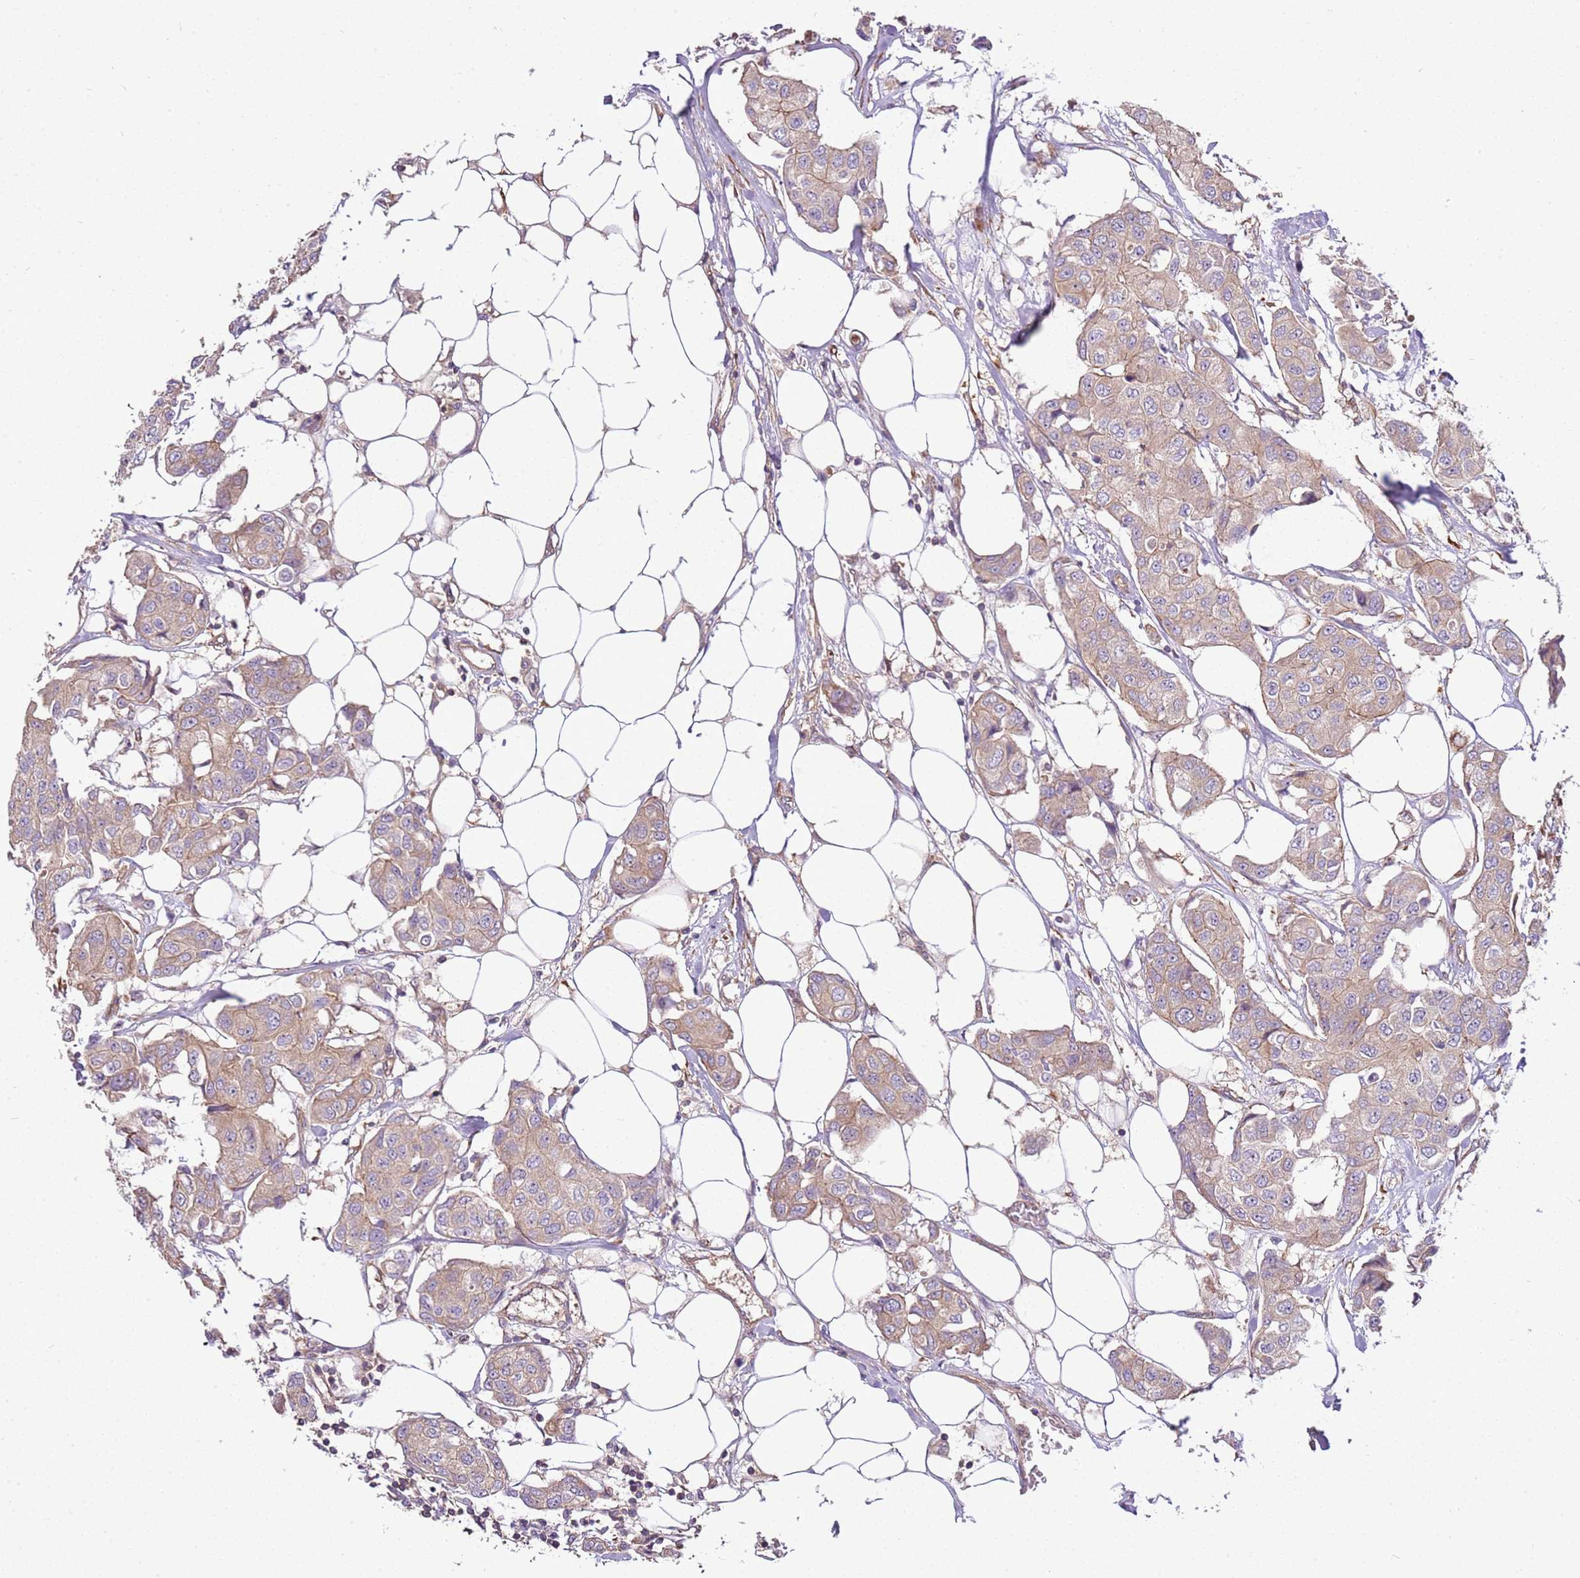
{"staining": {"intensity": "weak", "quantity": ">75%", "location": "cytoplasmic/membranous"}, "tissue": "breast cancer", "cell_type": "Tumor cells", "image_type": "cancer", "snomed": [{"axis": "morphology", "description": "Duct carcinoma"}, {"axis": "topography", "description": "Breast"}, {"axis": "topography", "description": "Lymph node"}], "caption": "The photomicrograph shows staining of breast cancer, revealing weak cytoplasmic/membranous protein expression (brown color) within tumor cells.", "gene": "GNL1", "patient": {"sex": "female", "age": 80}}